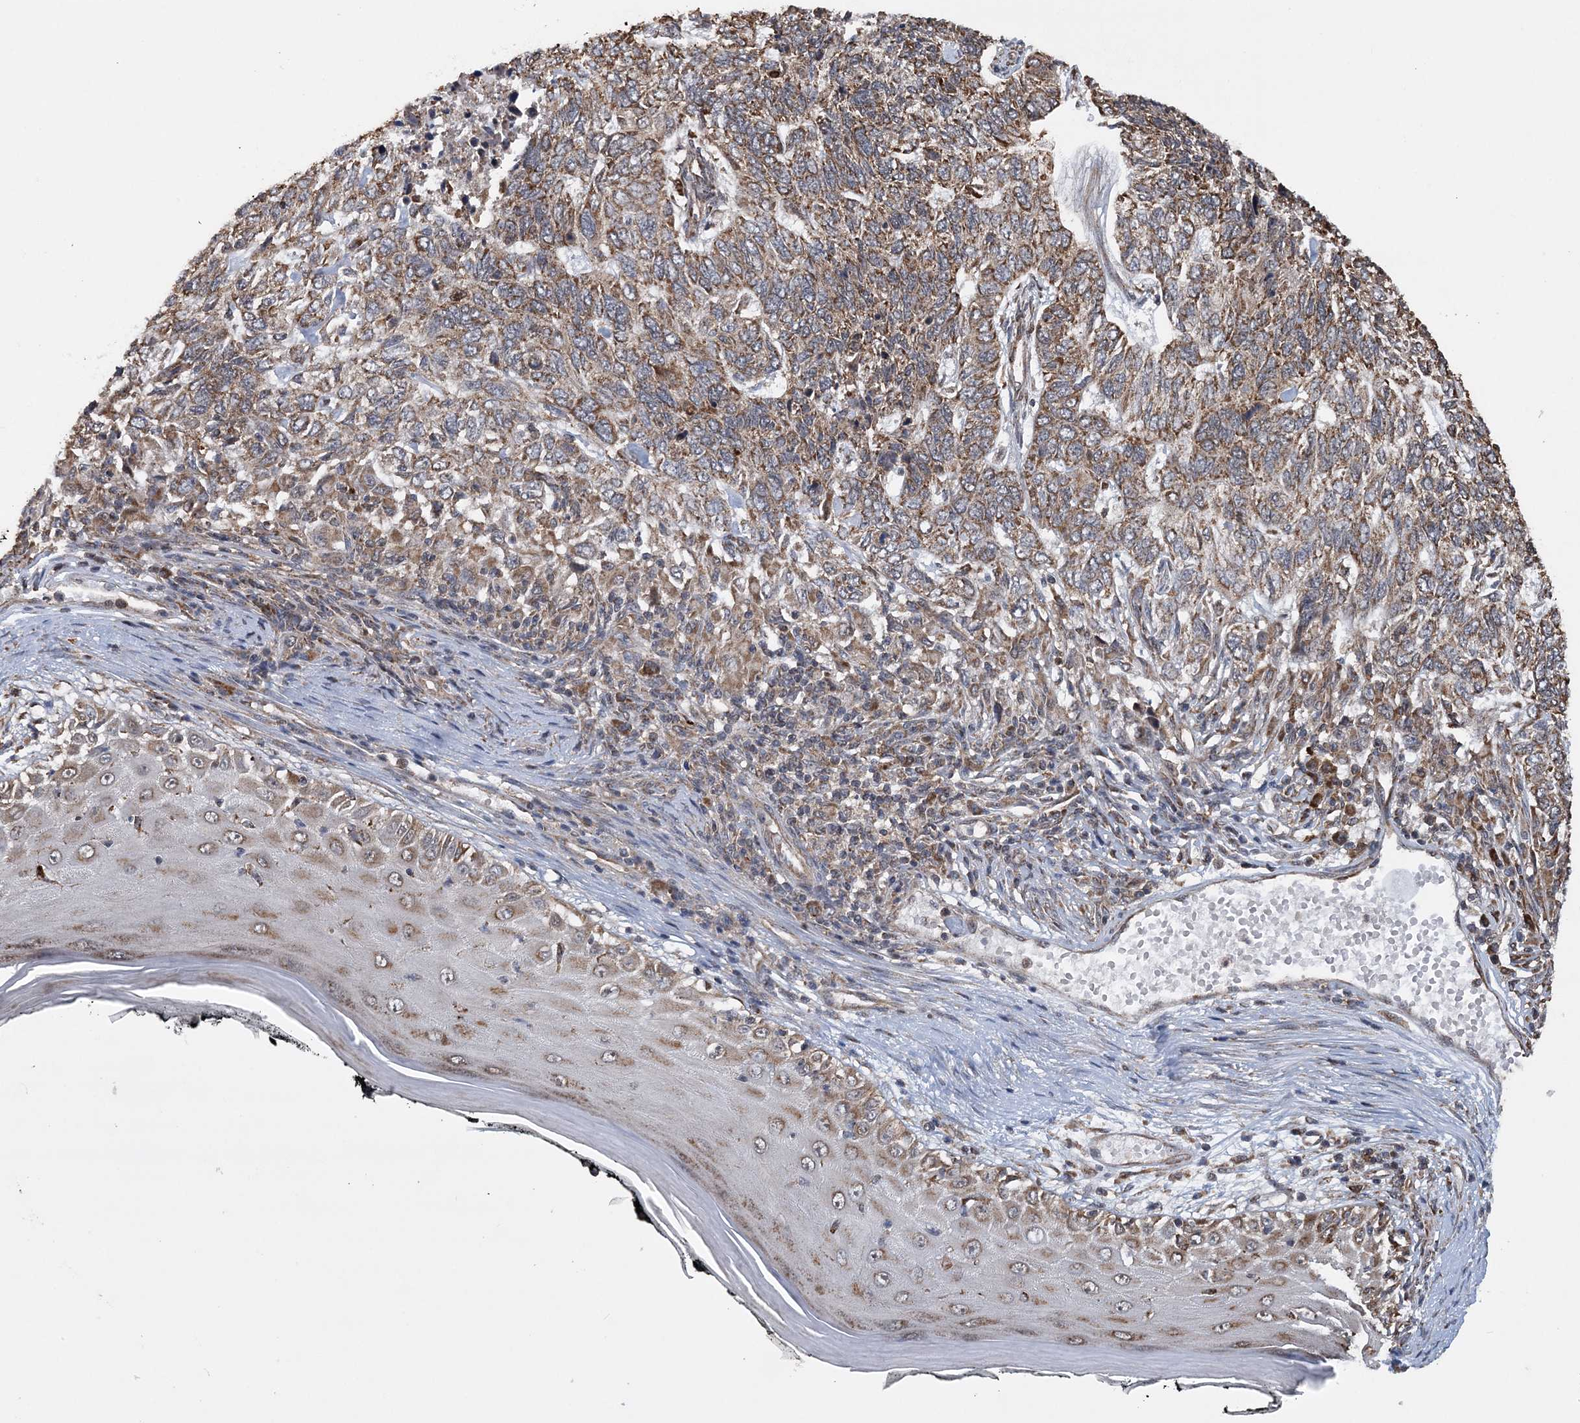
{"staining": {"intensity": "moderate", "quantity": "25%-75%", "location": "cytoplasmic/membranous"}, "tissue": "skin cancer", "cell_type": "Tumor cells", "image_type": "cancer", "snomed": [{"axis": "morphology", "description": "Basal cell carcinoma"}, {"axis": "topography", "description": "Skin"}], "caption": "Basal cell carcinoma (skin) stained with a protein marker exhibits moderate staining in tumor cells.", "gene": "PCBP1", "patient": {"sex": "female", "age": 65}}